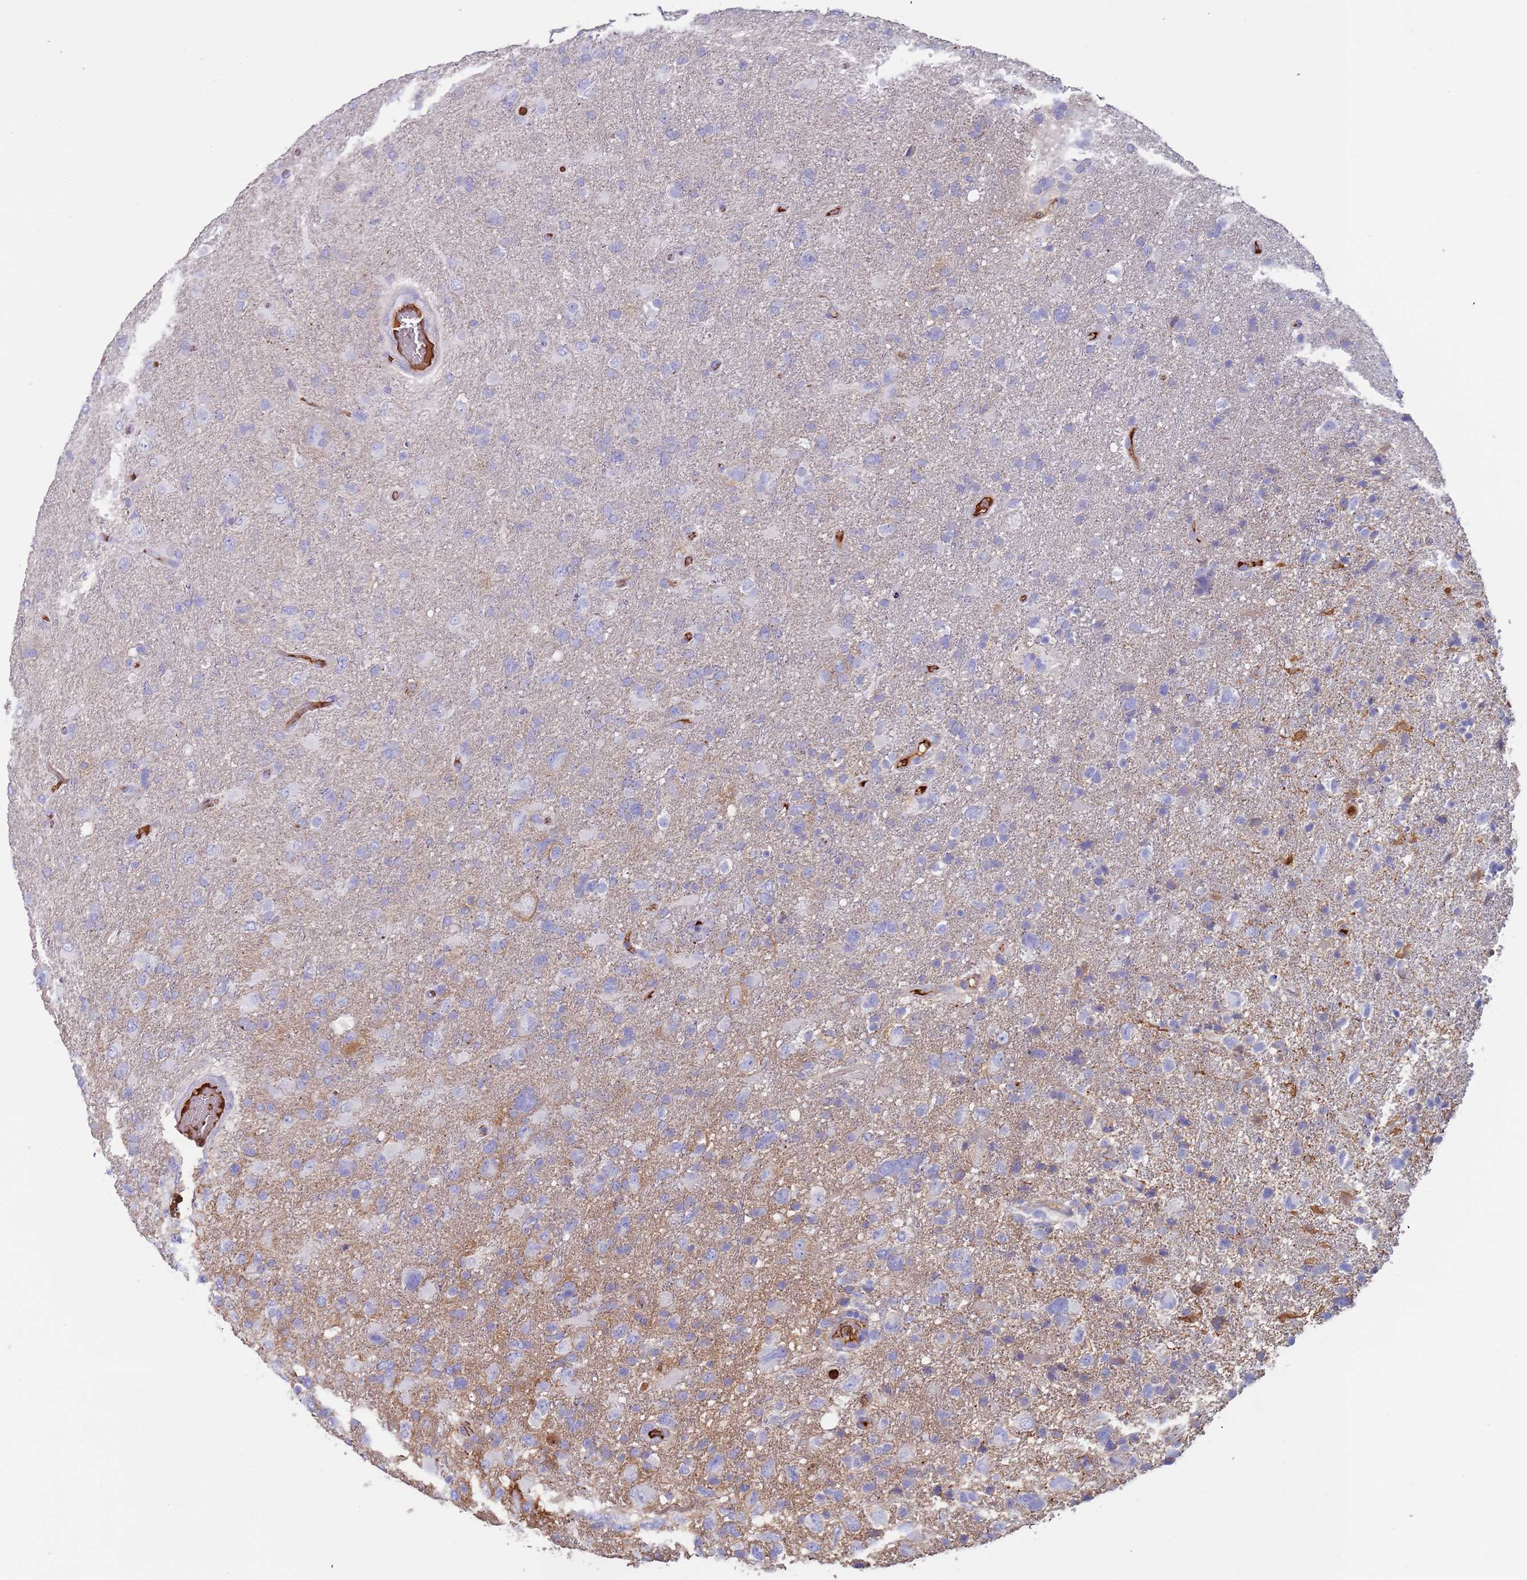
{"staining": {"intensity": "negative", "quantity": "none", "location": "none"}, "tissue": "glioma", "cell_type": "Tumor cells", "image_type": "cancer", "snomed": [{"axis": "morphology", "description": "Glioma, malignant, High grade"}, {"axis": "topography", "description": "Brain"}], "caption": "Human high-grade glioma (malignant) stained for a protein using IHC shows no positivity in tumor cells.", "gene": "CYSLTR2", "patient": {"sex": "male", "age": 61}}